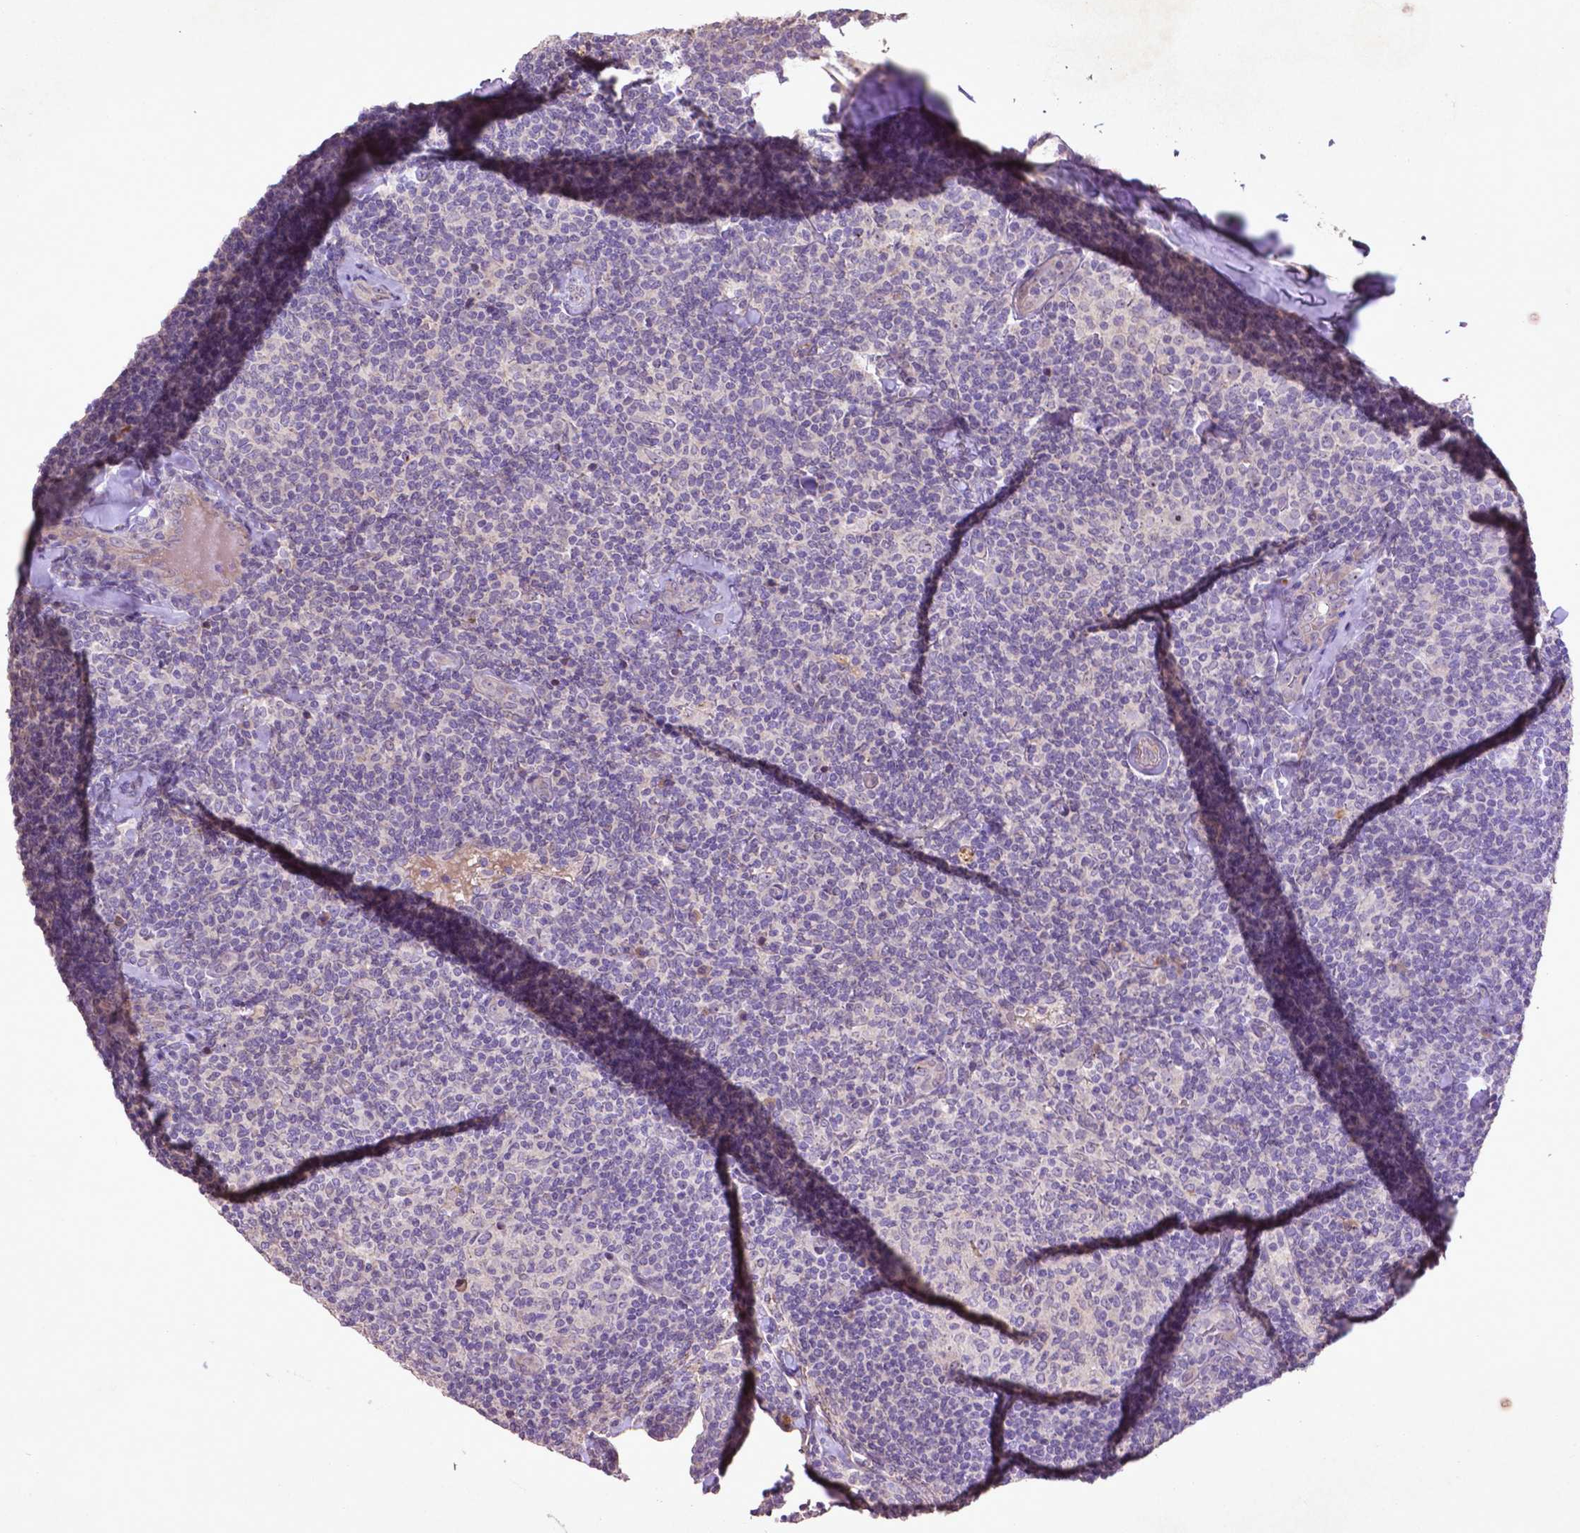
{"staining": {"intensity": "negative", "quantity": "none", "location": "none"}, "tissue": "lymphoma", "cell_type": "Tumor cells", "image_type": "cancer", "snomed": [{"axis": "morphology", "description": "Malignant lymphoma, non-Hodgkin's type, Low grade"}, {"axis": "topography", "description": "Lymph node"}], "caption": "DAB immunohistochemical staining of human lymphoma shows no significant staining in tumor cells.", "gene": "COQ2", "patient": {"sex": "female", "age": 56}}